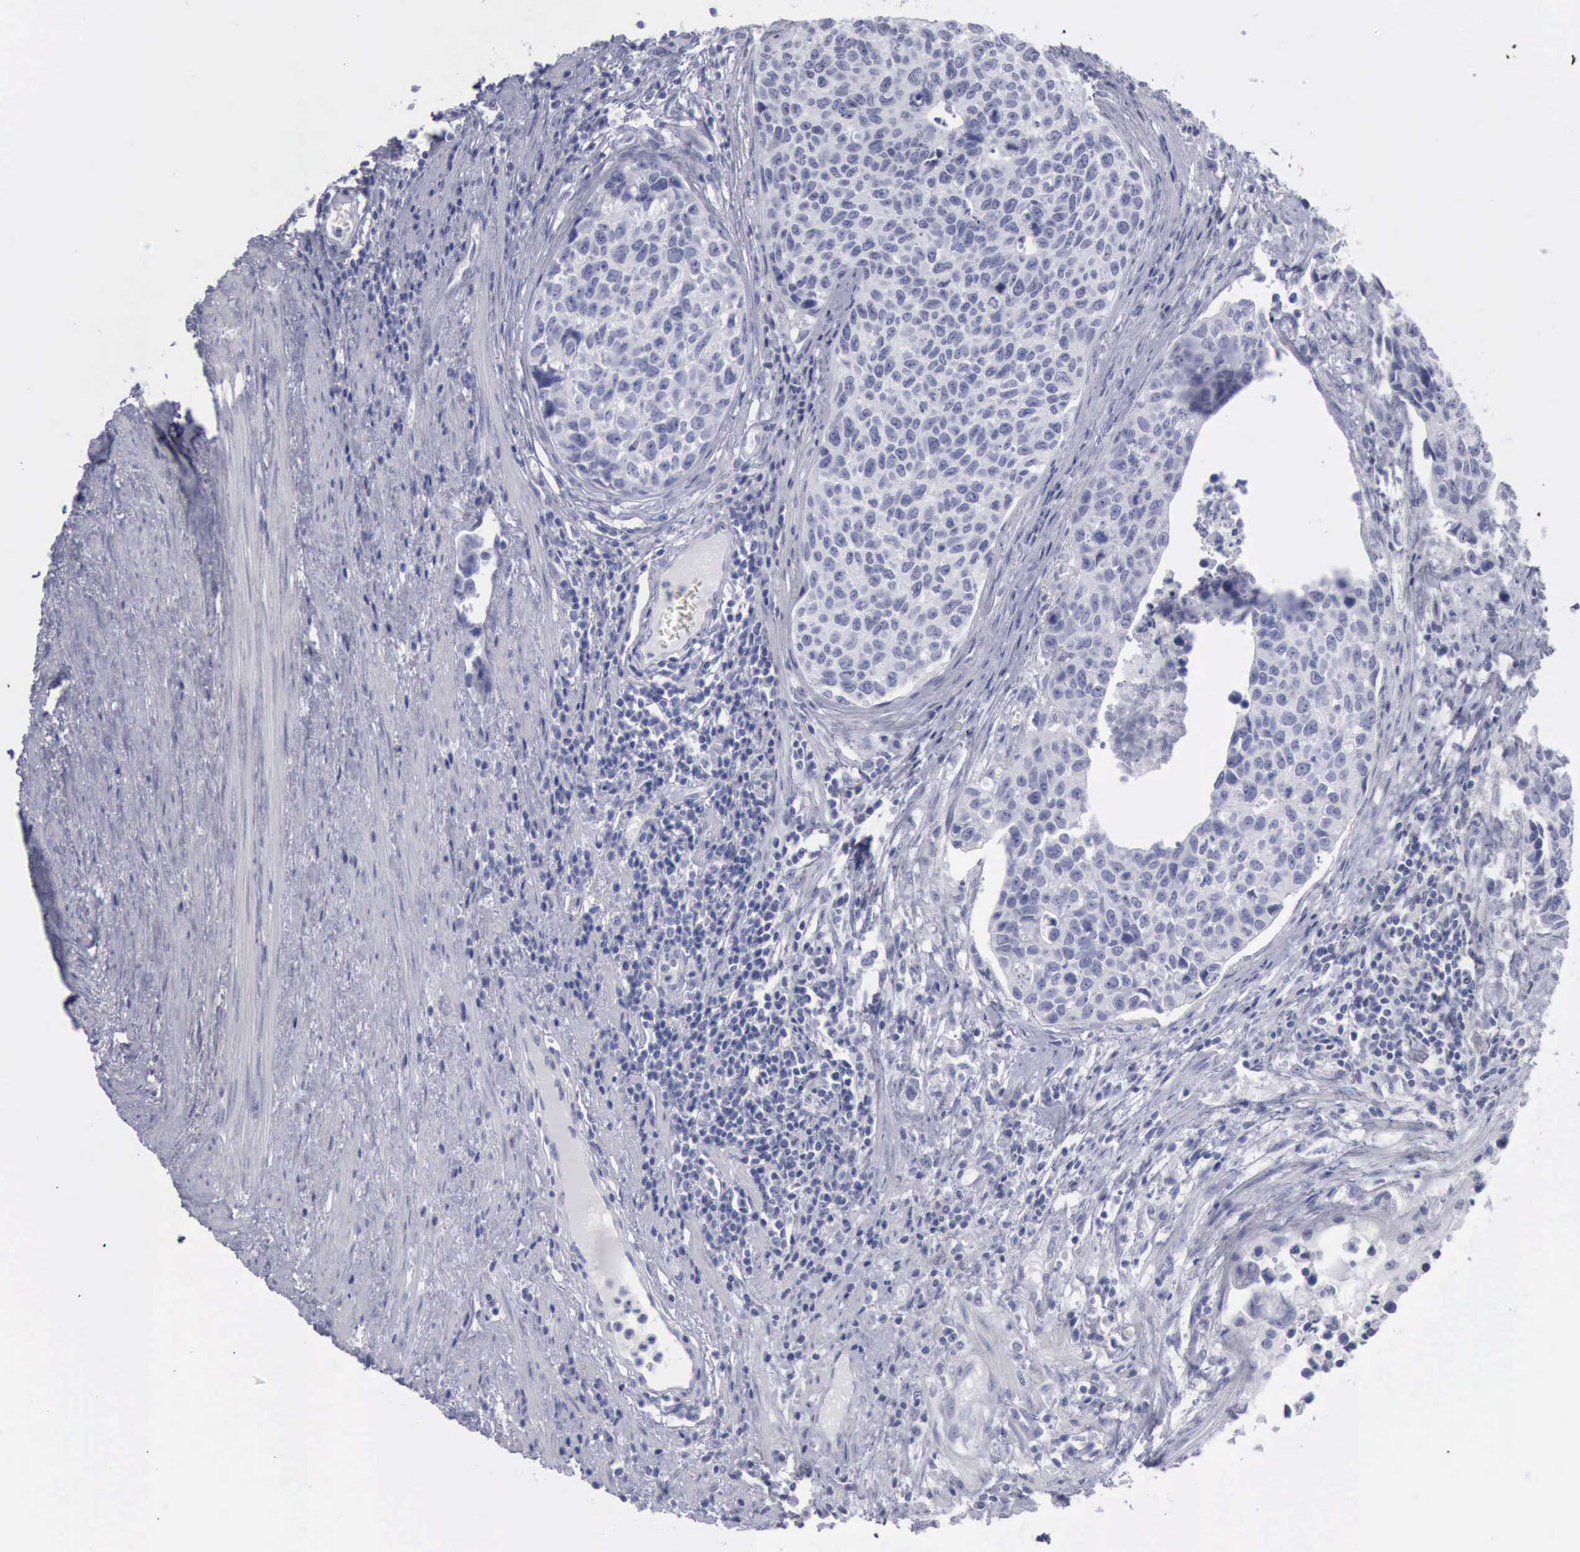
{"staining": {"intensity": "negative", "quantity": "none", "location": "none"}, "tissue": "urothelial cancer", "cell_type": "Tumor cells", "image_type": "cancer", "snomed": [{"axis": "morphology", "description": "Urothelial carcinoma, High grade"}, {"axis": "topography", "description": "Urinary bladder"}], "caption": "DAB immunohistochemical staining of high-grade urothelial carcinoma displays no significant staining in tumor cells.", "gene": "KRT13", "patient": {"sex": "male", "age": 81}}